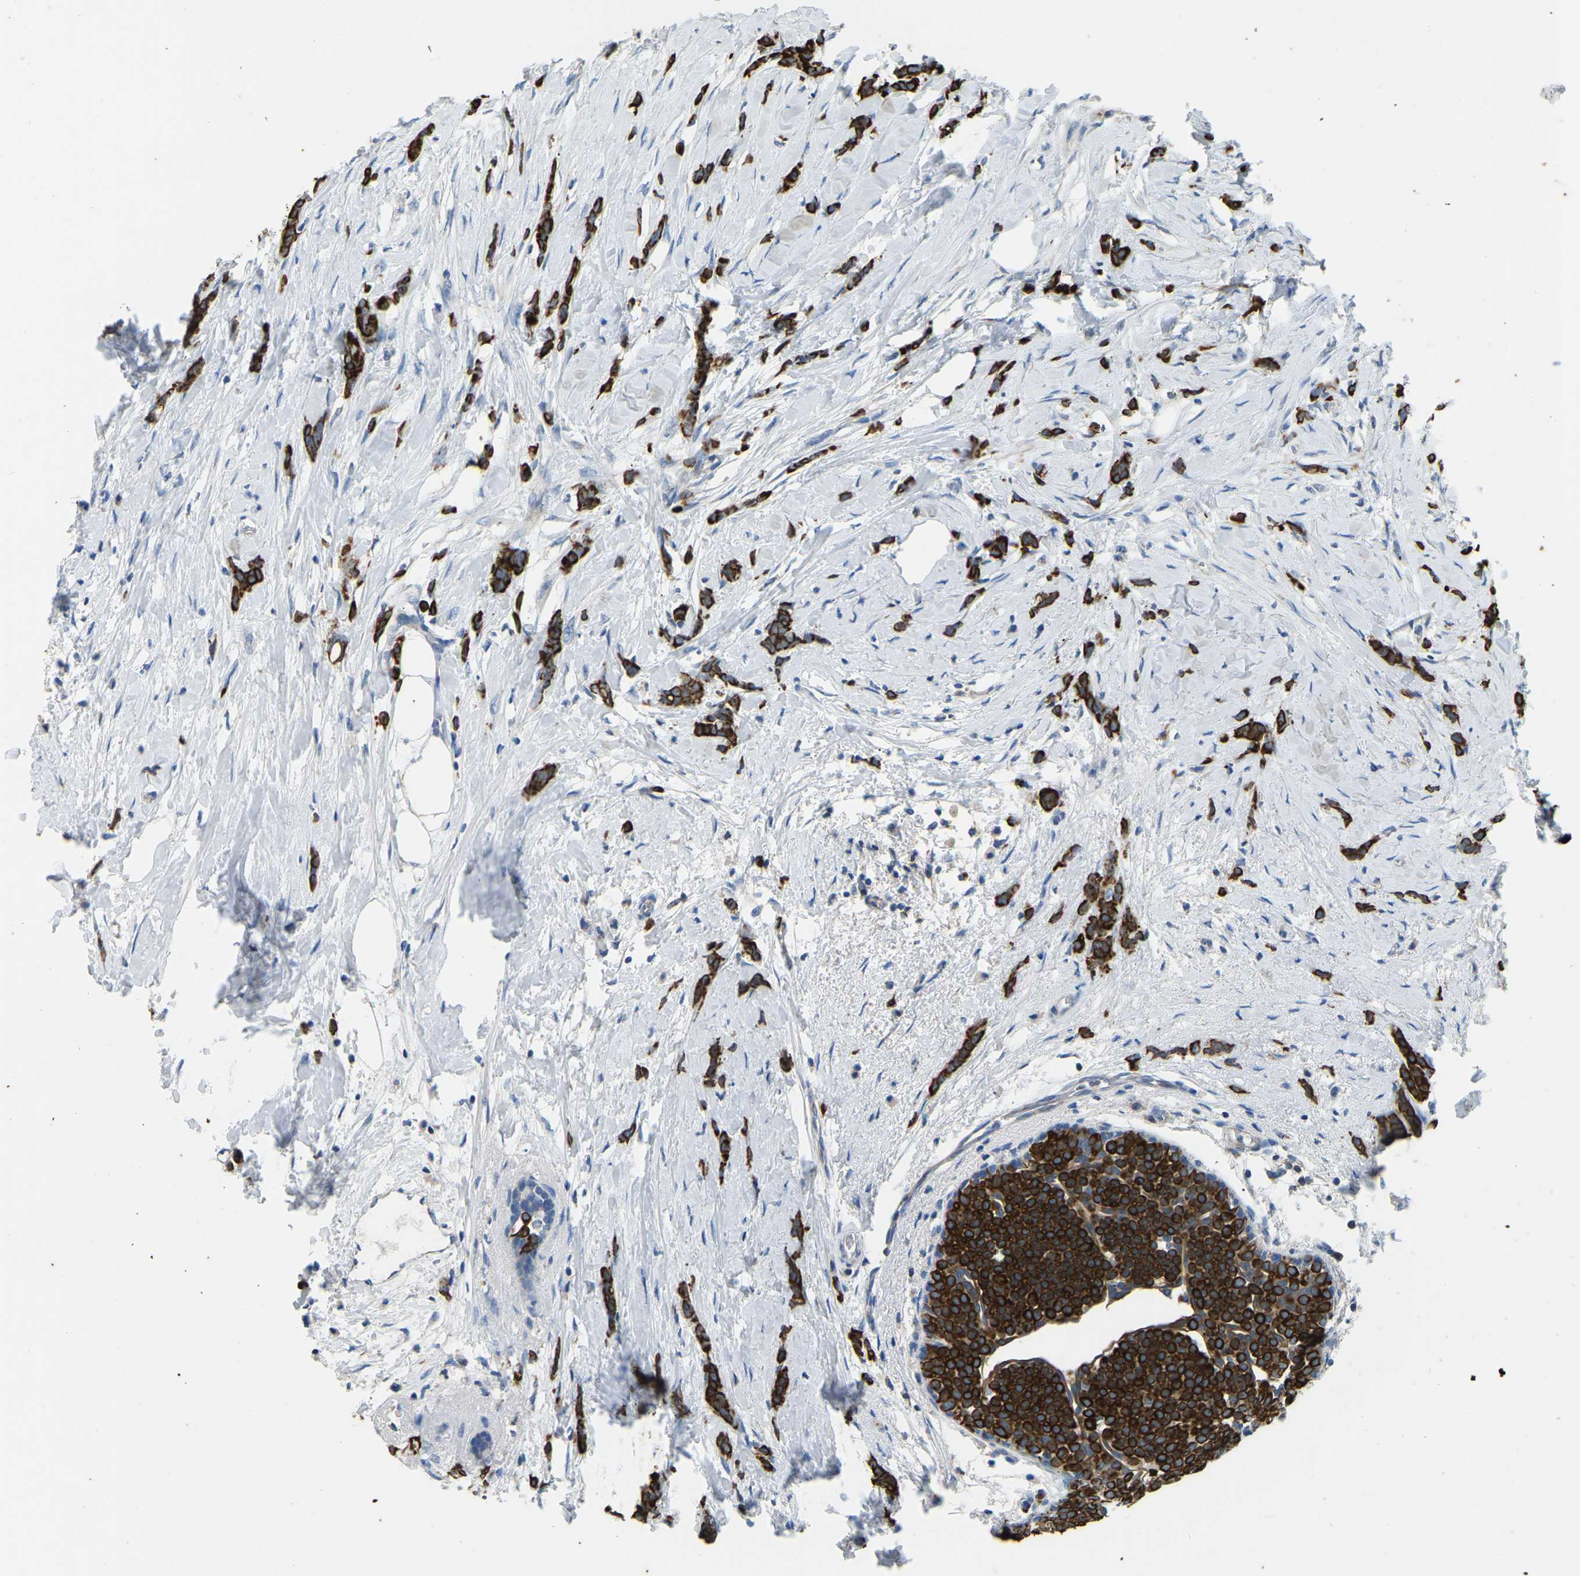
{"staining": {"intensity": "strong", "quantity": ">75%", "location": "cytoplasmic/membranous"}, "tissue": "breast cancer", "cell_type": "Tumor cells", "image_type": "cancer", "snomed": [{"axis": "morphology", "description": "Lobular carcinoma, in situ"}, {"axis": "morphology", "description": "Lobular carcinoma"}, {"axis": "topography", "description": "Breast"}], "caption": "This is an image of immunohistochemistry (IHC) staining of lobular carcinoma (breast), which shows strong positivity in the cytoplasmic/membranous of tumor cells.", "gene": "ZNF200", "patient": {"sex": "female", "age": 41}}